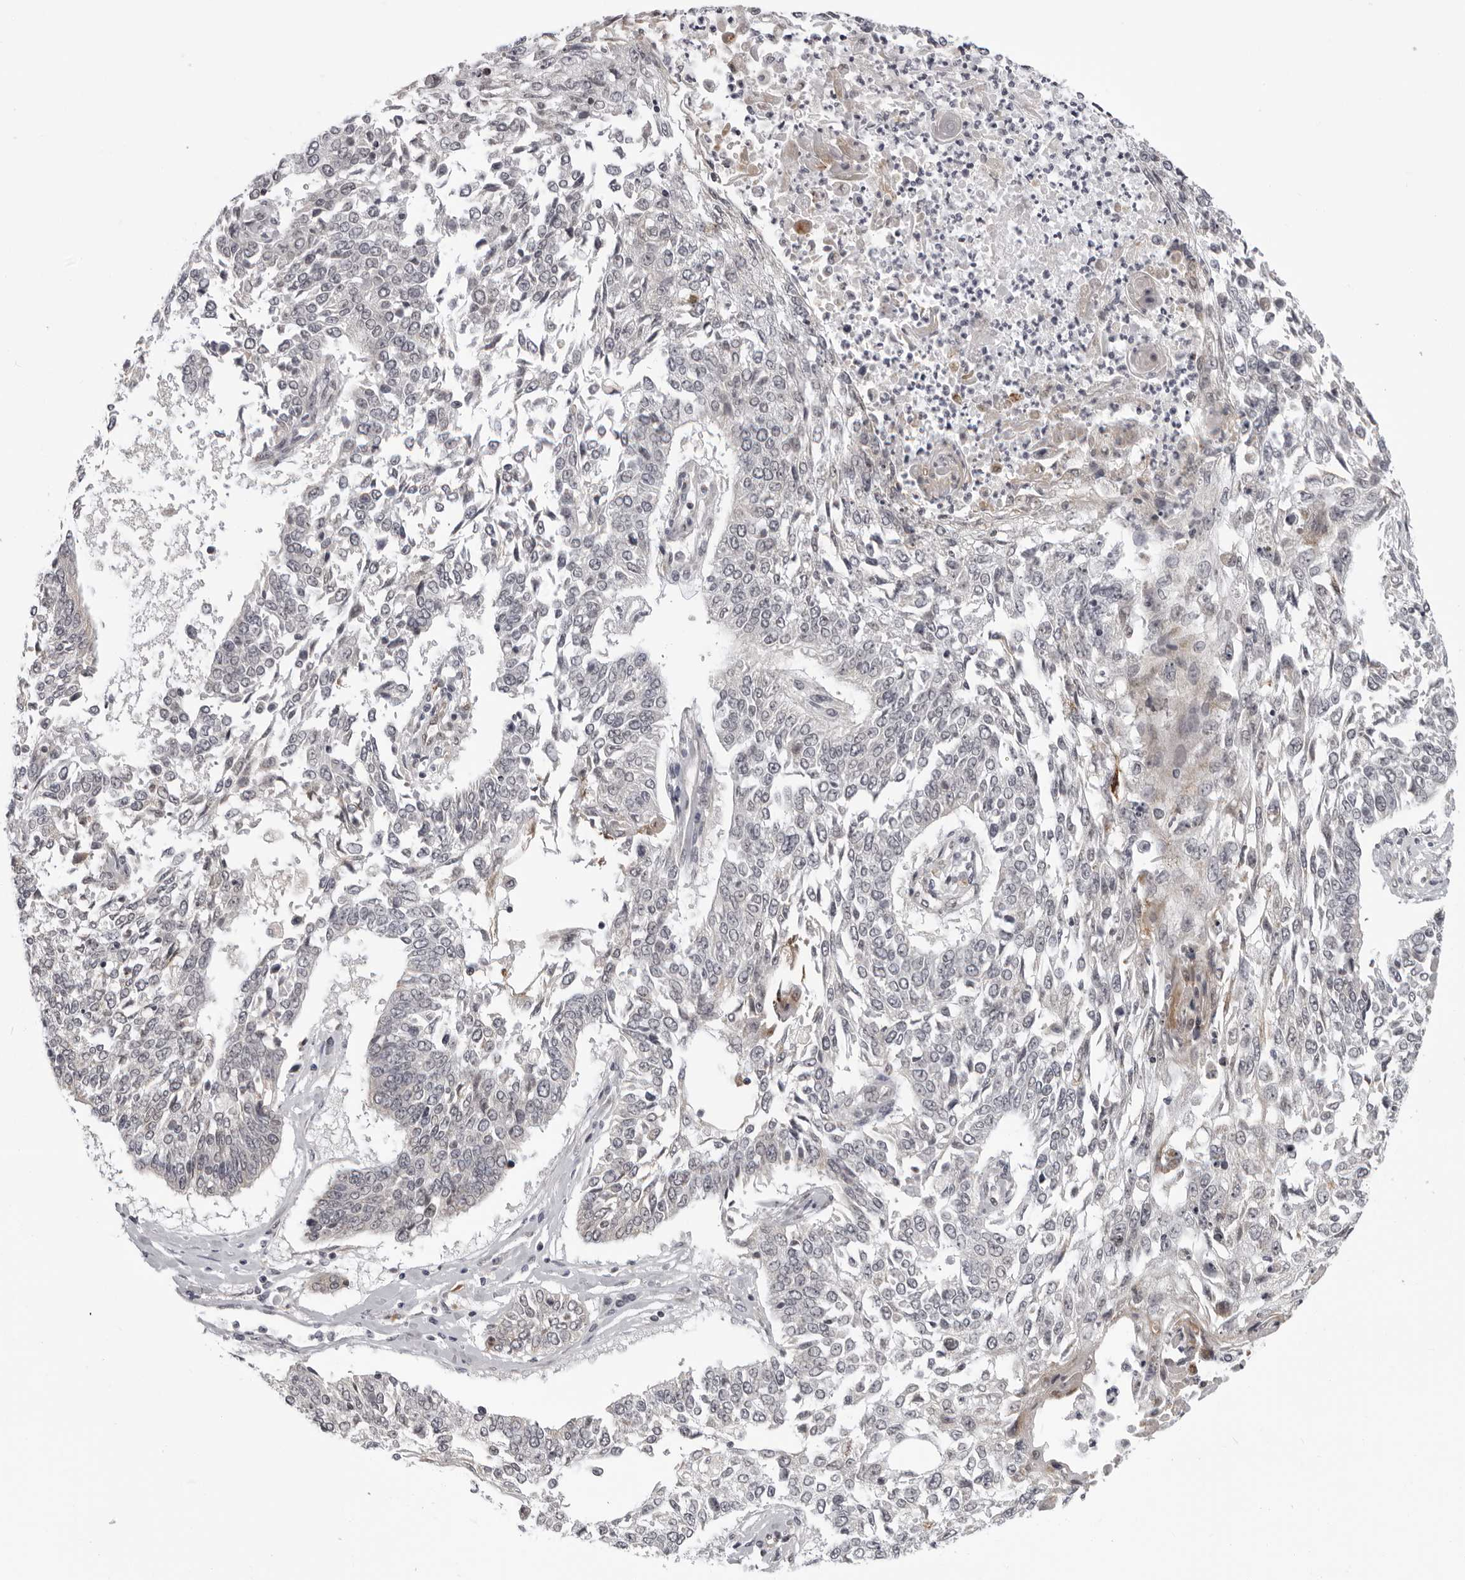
{"staining": {"intensity": "negative", "quantity": "none", "location": "none"}, "tissue": "lung cancer", "cell_type": "Tumor cells", "image_type": "cancer", "snomed": [{"axis": "morphology", "description": "Normal tissue, NOS"}, {"axis": "morphology", "description": "Squamous cell carcinoma, NOS"}, {"axis": "topography", "description": "Cartilage tissue"}, {"axis": "topography", "description": "Bronchus"}, {"axis": "topography", "description": "Lung"}, {"axis": "topography", "description": "Peripheral nerve tissue"}], "caption": "Protein analysis of lung squamous cell carcinoma demonstrates no significant expression in tumor cells.", "gene": "MAPK12", "patient": {"sex": "female", "age": 49}}